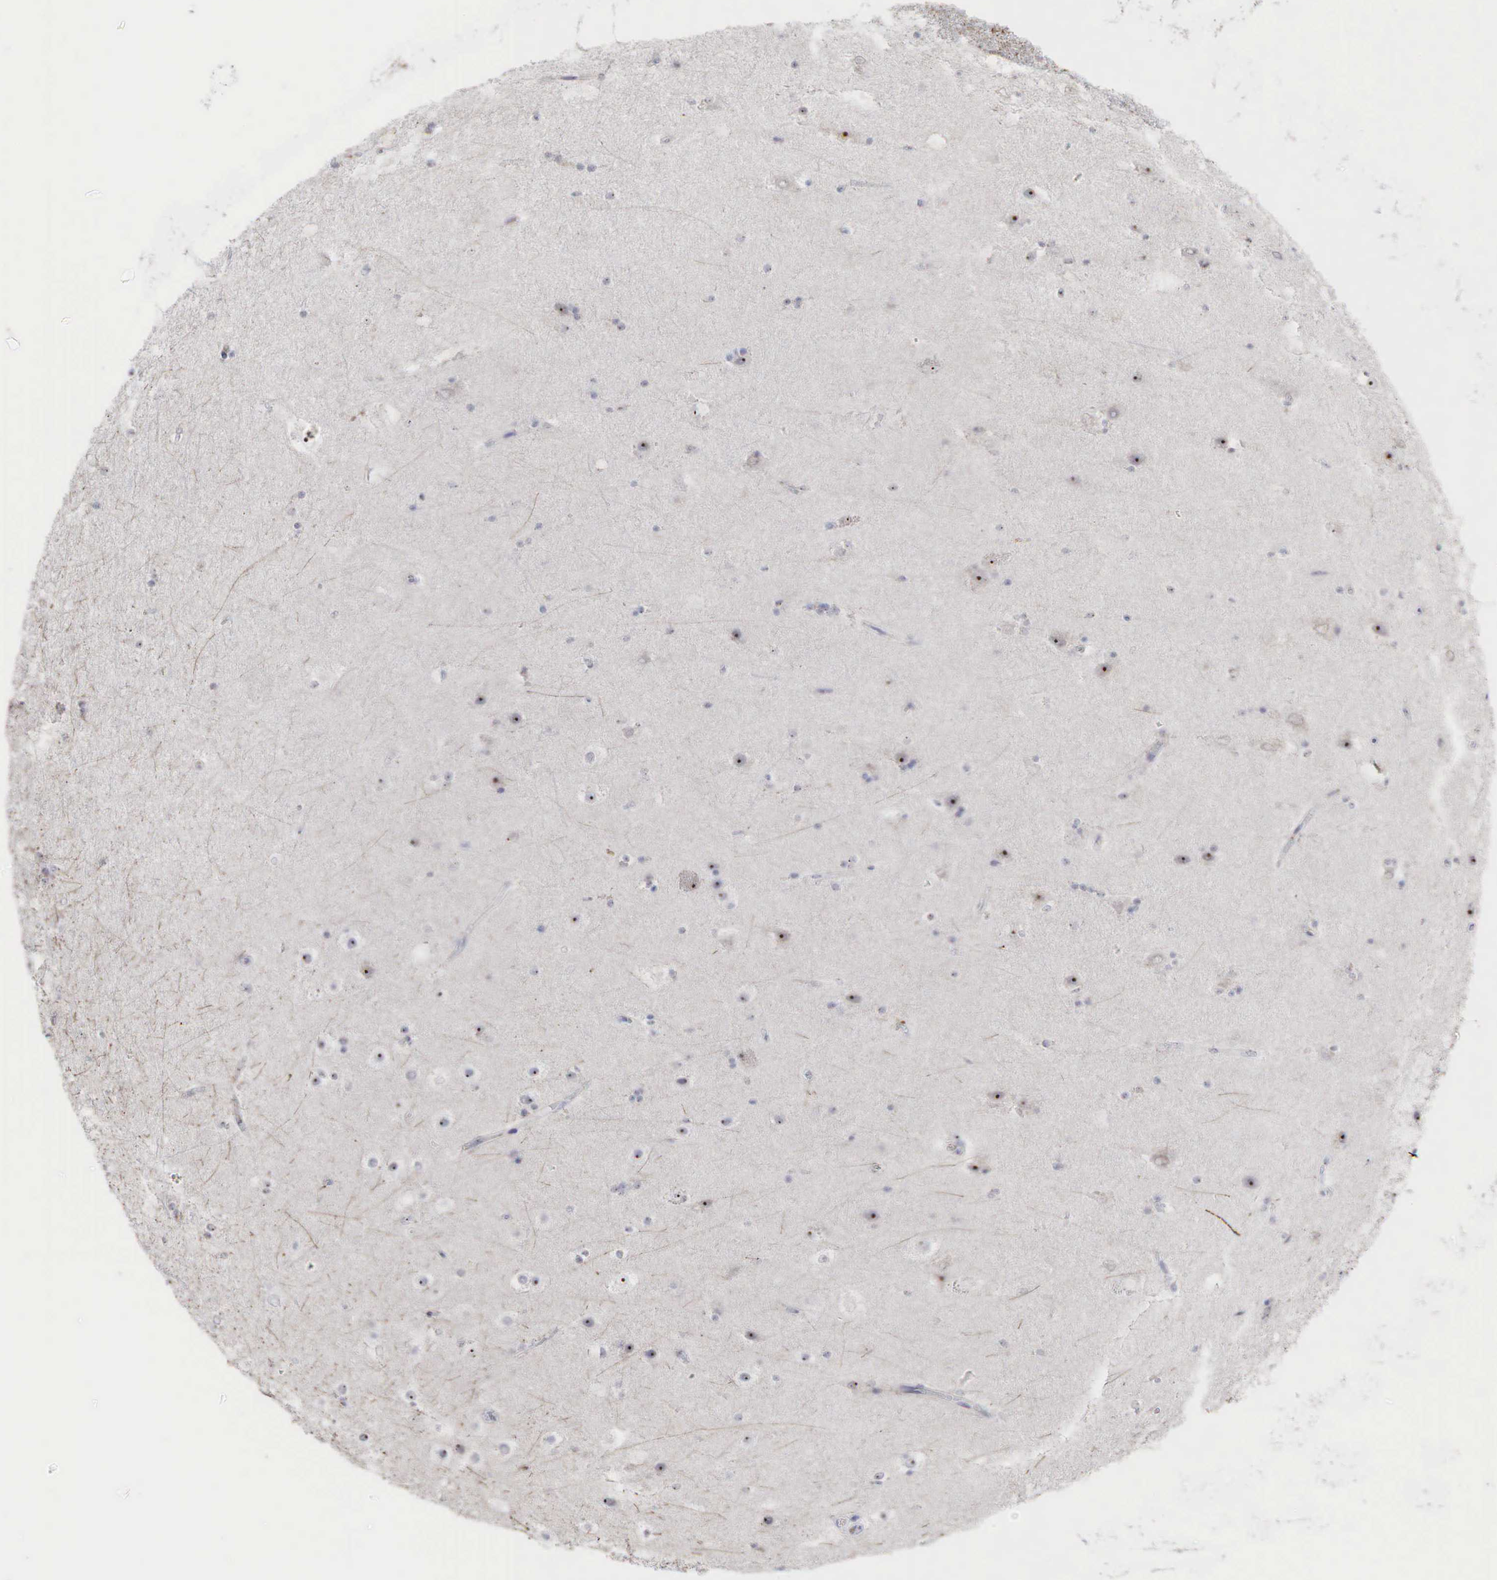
{"staining": {"intensity": "negative", "quantity": "none", "location": "none"}, "tissue": "cerebral cortex", "cell_type": "Endothelial cells", "image_type": "normal", "snomed": [{"axis": "morphology", "description": "Normal tissue, NOS"}, {"axis": "topography", "description": "Cerebral cortex"}, {"axis": "topography", "description": "Hippocampus"}], "caption": "Cerebral cortex stained for a protein using immunohistochemistry reveals no expression endothelial cells.", "gene": "DKC1", "patient": {"sex": "female", "age": 19}}